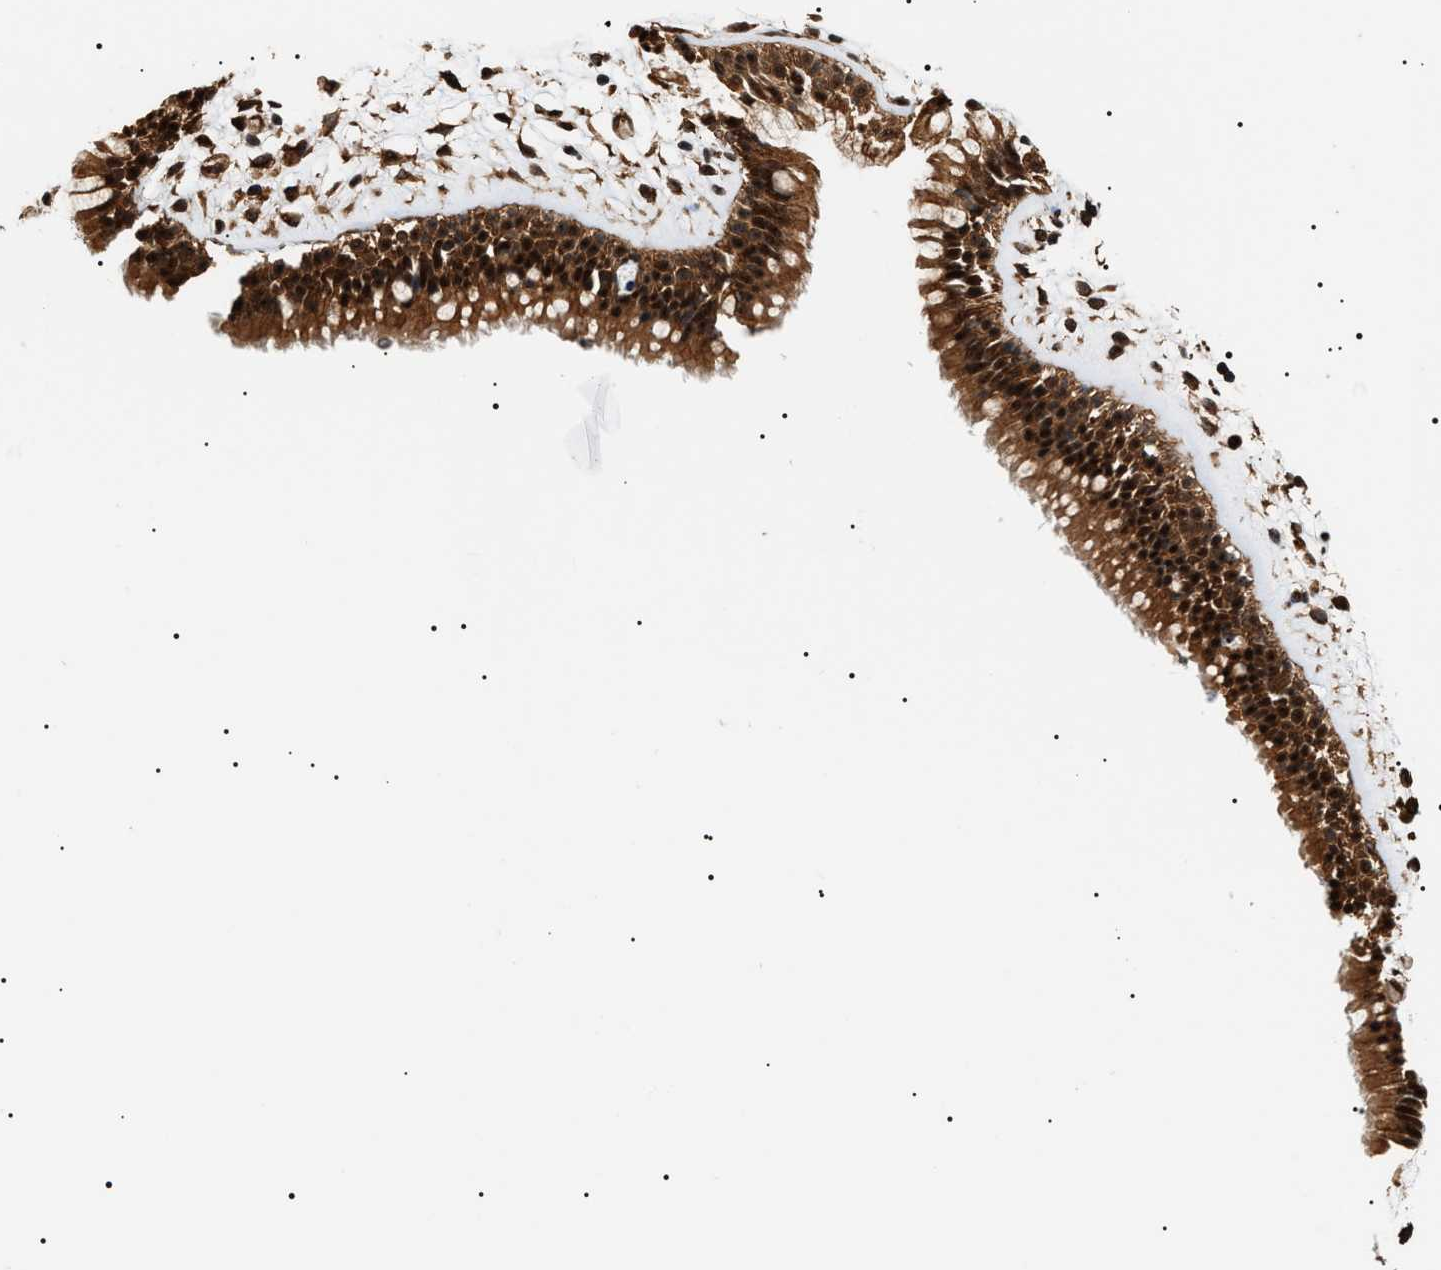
{"staining": {"intensity": "strong", "quantity": ">75%", "location": "cytoplasmic/membranous,nuclear"}, "tissue": "nasopharynx", "cell_type": "Respiratory epithelial cells", "image_type": "normal", "snomed": [{"axis": "morphology", "description": "Normal tissue, NOS"}, {"axis": "morphology", "description": "Inflammation, NOS"}, {"axis": "topography", "description": "Nasopharynx"}], "caption": "IHC (DAB (3,3'-diaminobenzidine)) staining of normal human nasopharynx reveals strong cytoplasmic/membranous,nuclear protein positivity in about >75% of respiratory epithelial cells.", "gene": "SH3GLB2", "patient": {"sex": "male", "age": 48}}